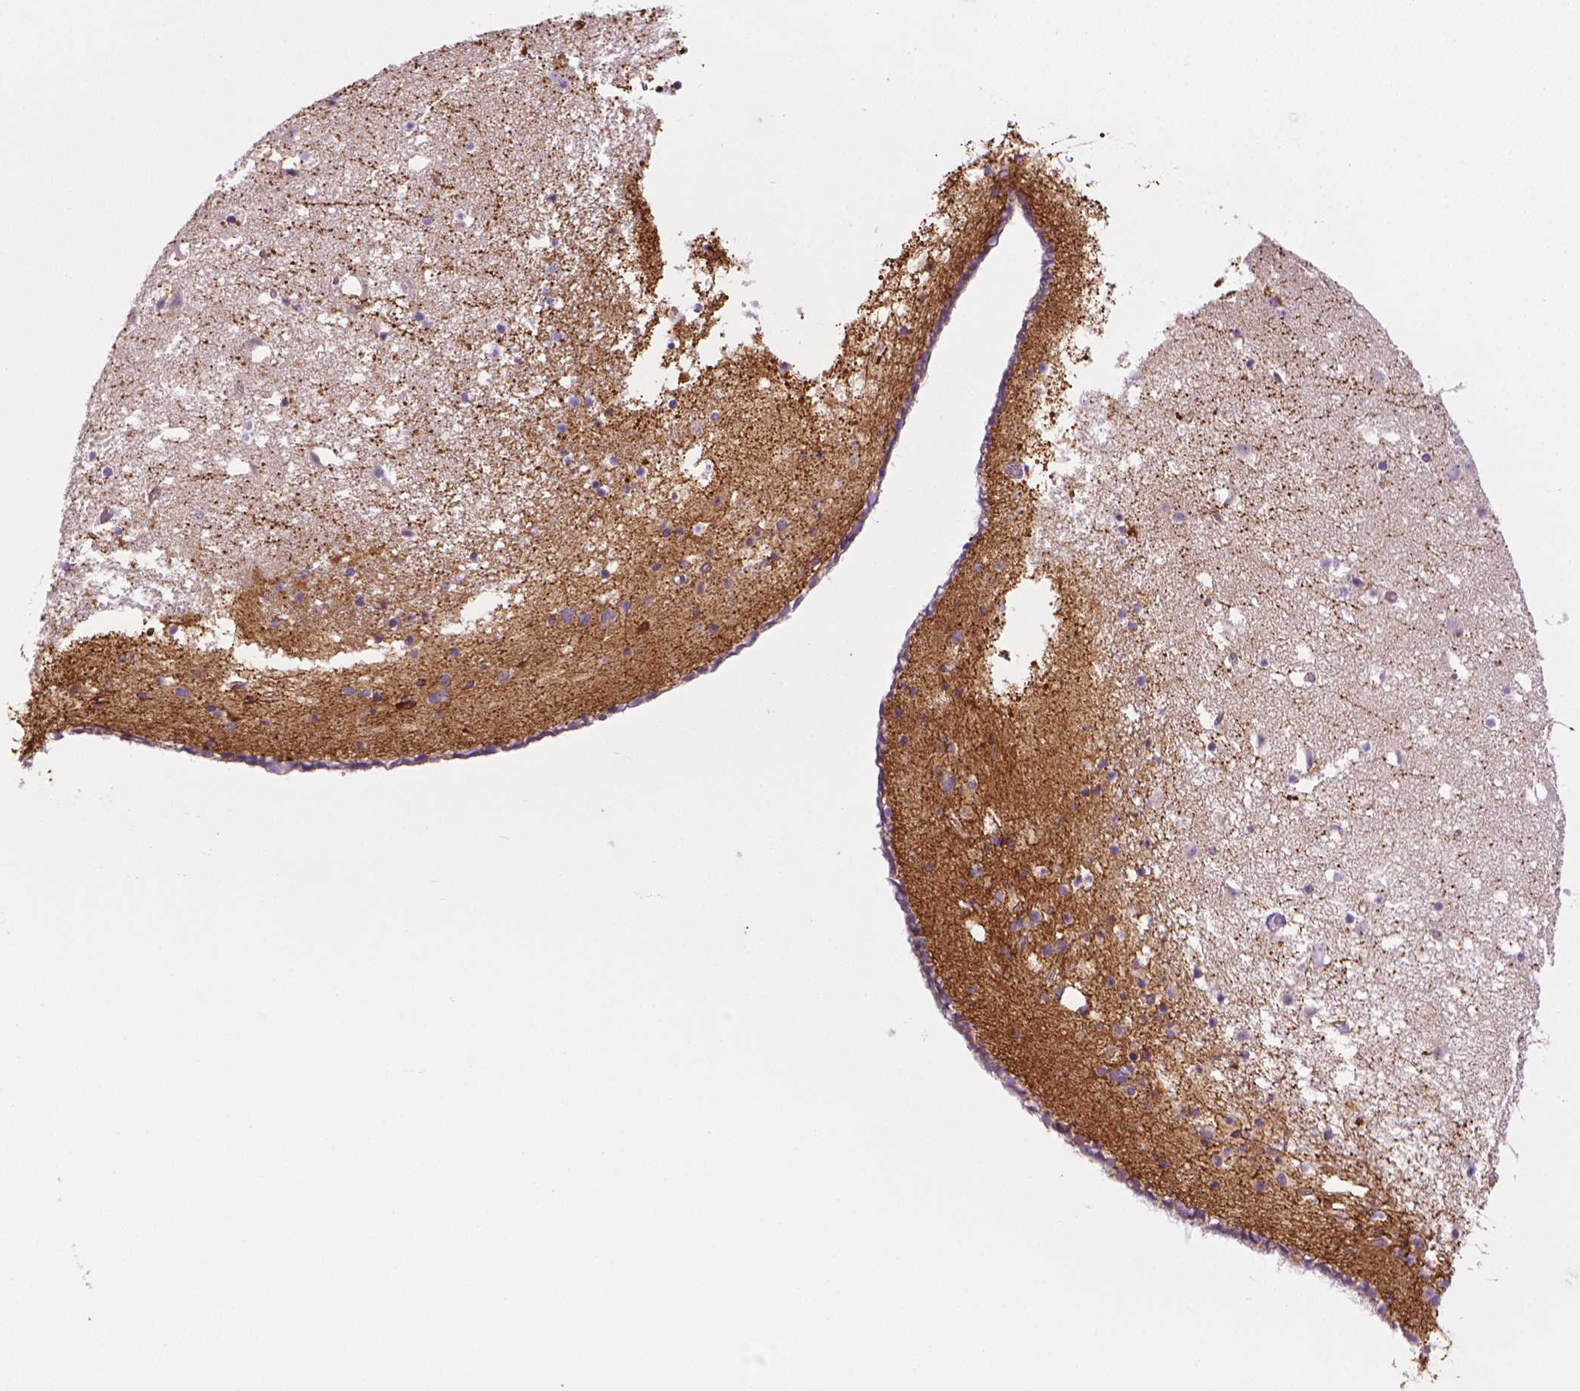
{"staining": {"intensity": "negative", "quantity": "none", "location": "none"}, "tissue": "caudate", "cell_type": "Glial cells", "image_type": "normal", "snomed": [{"axis": "morphology", "description": "Normal tissue, NOS"}, {"axis": "topography", "description": "Lateral ventricle wall"}], "caption": "An immunohistochemistry micrograph of benign caudate is shown. There is no staining in glial cells of caudate.", "gene": "SLC51B", "patient": {"sex": "female", "age": 42}}